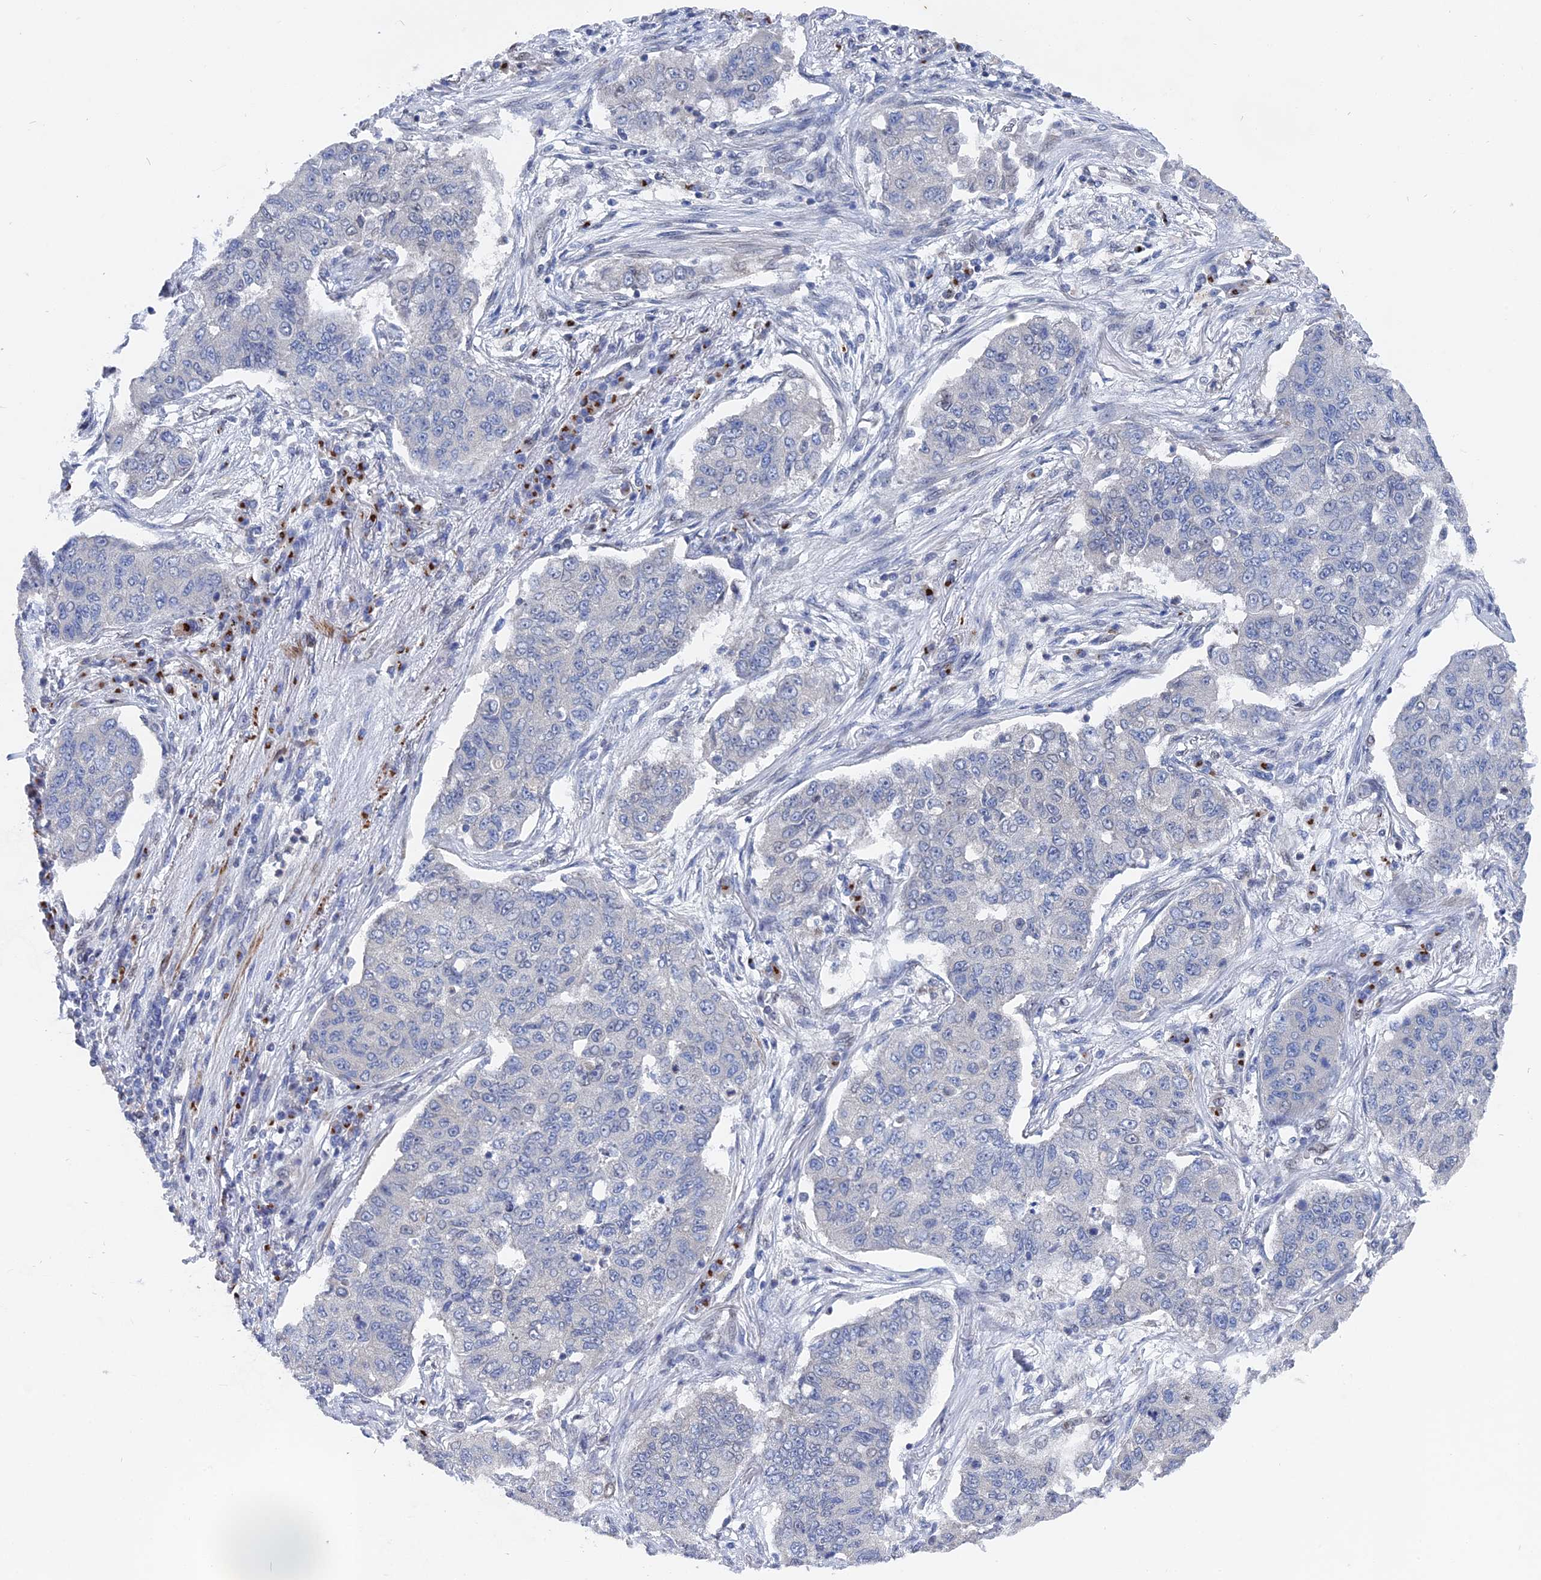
{"staining": {"intensity": "negative", "quantity": "none", "location": "none"}, "tissue": "lung cancer", "cell_type": "Tumor cells", "image_type": "cancer", "snomed": [{"axis": "morphology", "description": "Squamous cell carcinoma, NOS"}, {"axis": "topography", "description": "Lung"}], "caption": "The immunohistochemistry (IHC) micrograph has no significant positivity in tumor cells of lung squamous cell carcinoma tissue.", "gene": "MTRF1", "patient": {"sex": "male", "age": 74}}